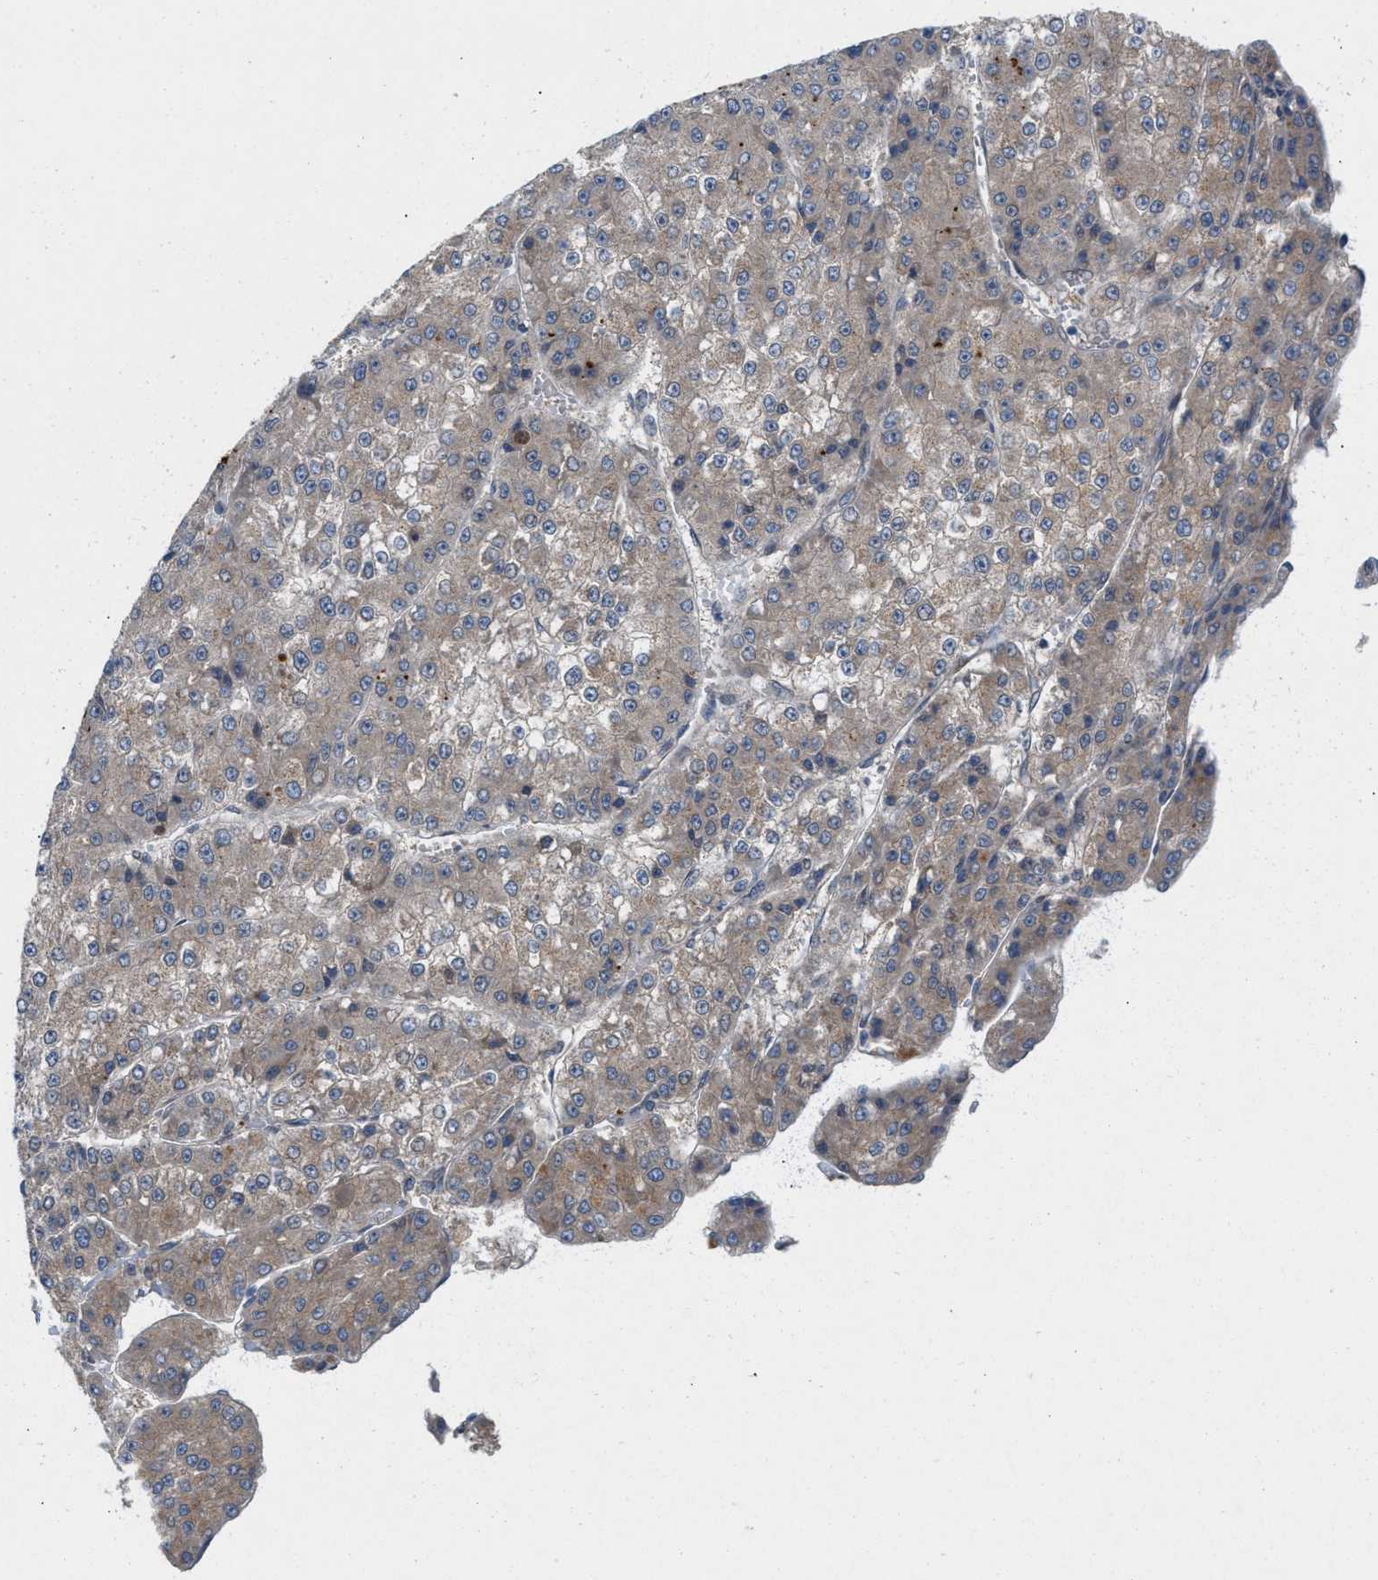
{"staining": {"intensity": "weak", "quantity": ">75%", "location": "cytoplasmic/membranous"}, "tissue": "liver cancer", "cell_type": "Tumor cells", "image_type": "cancer", "snomed": [{"axis": "morphology", "description": "Carcinoma, Hepatocellular, NOS"}, {"axis": "topography", "description": "Liver"}], "caption": "IHC (DAB) staining of human hepatocellular carcinoma (liver) demonstrates weak cytoplasmic/membranous protein expression in about >75% of tumor cells.", "gene": "CYB5D1", "patient": {"sex": "female", "age": 73}}